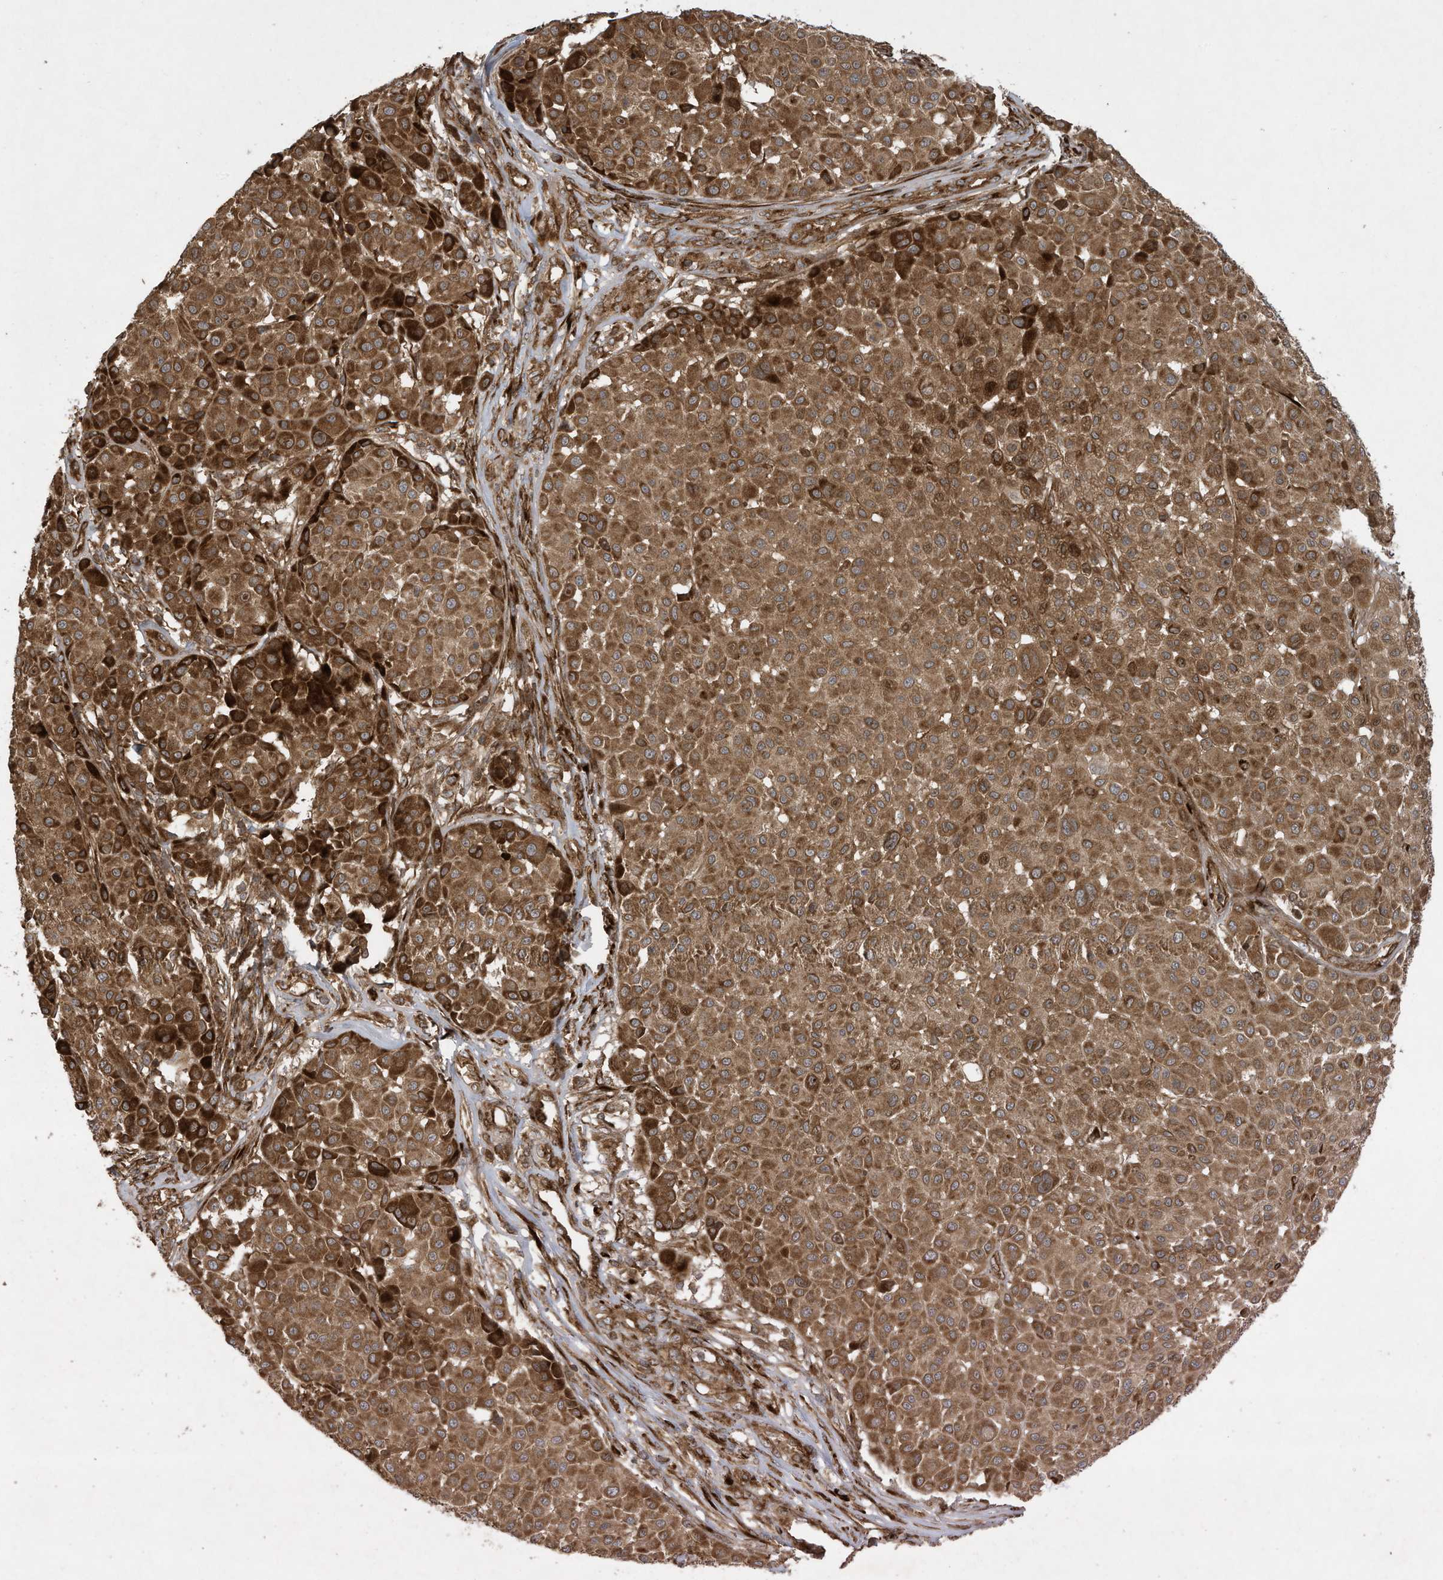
{"staining": {"intensity": "moderate", "quantity": ">75%", "location": "cytoplasmic/membranous"}, "tissue": "melanoma", "cell_type": "Tumor cells", "image_type": "cancer", "snomed": [{"axis": "morphology", "description": "Malignant melanoma, Metastatic site"}, {"axis": "topography", "description": "Soft tissue"}], "caption": "Tumor cells reveal medium levels of moderate cytoplasmic/membranous positivity in about >75% of cells in melanoma.", "gene": "DDIT4", "patient": {"sex": "male", "age": 41}}